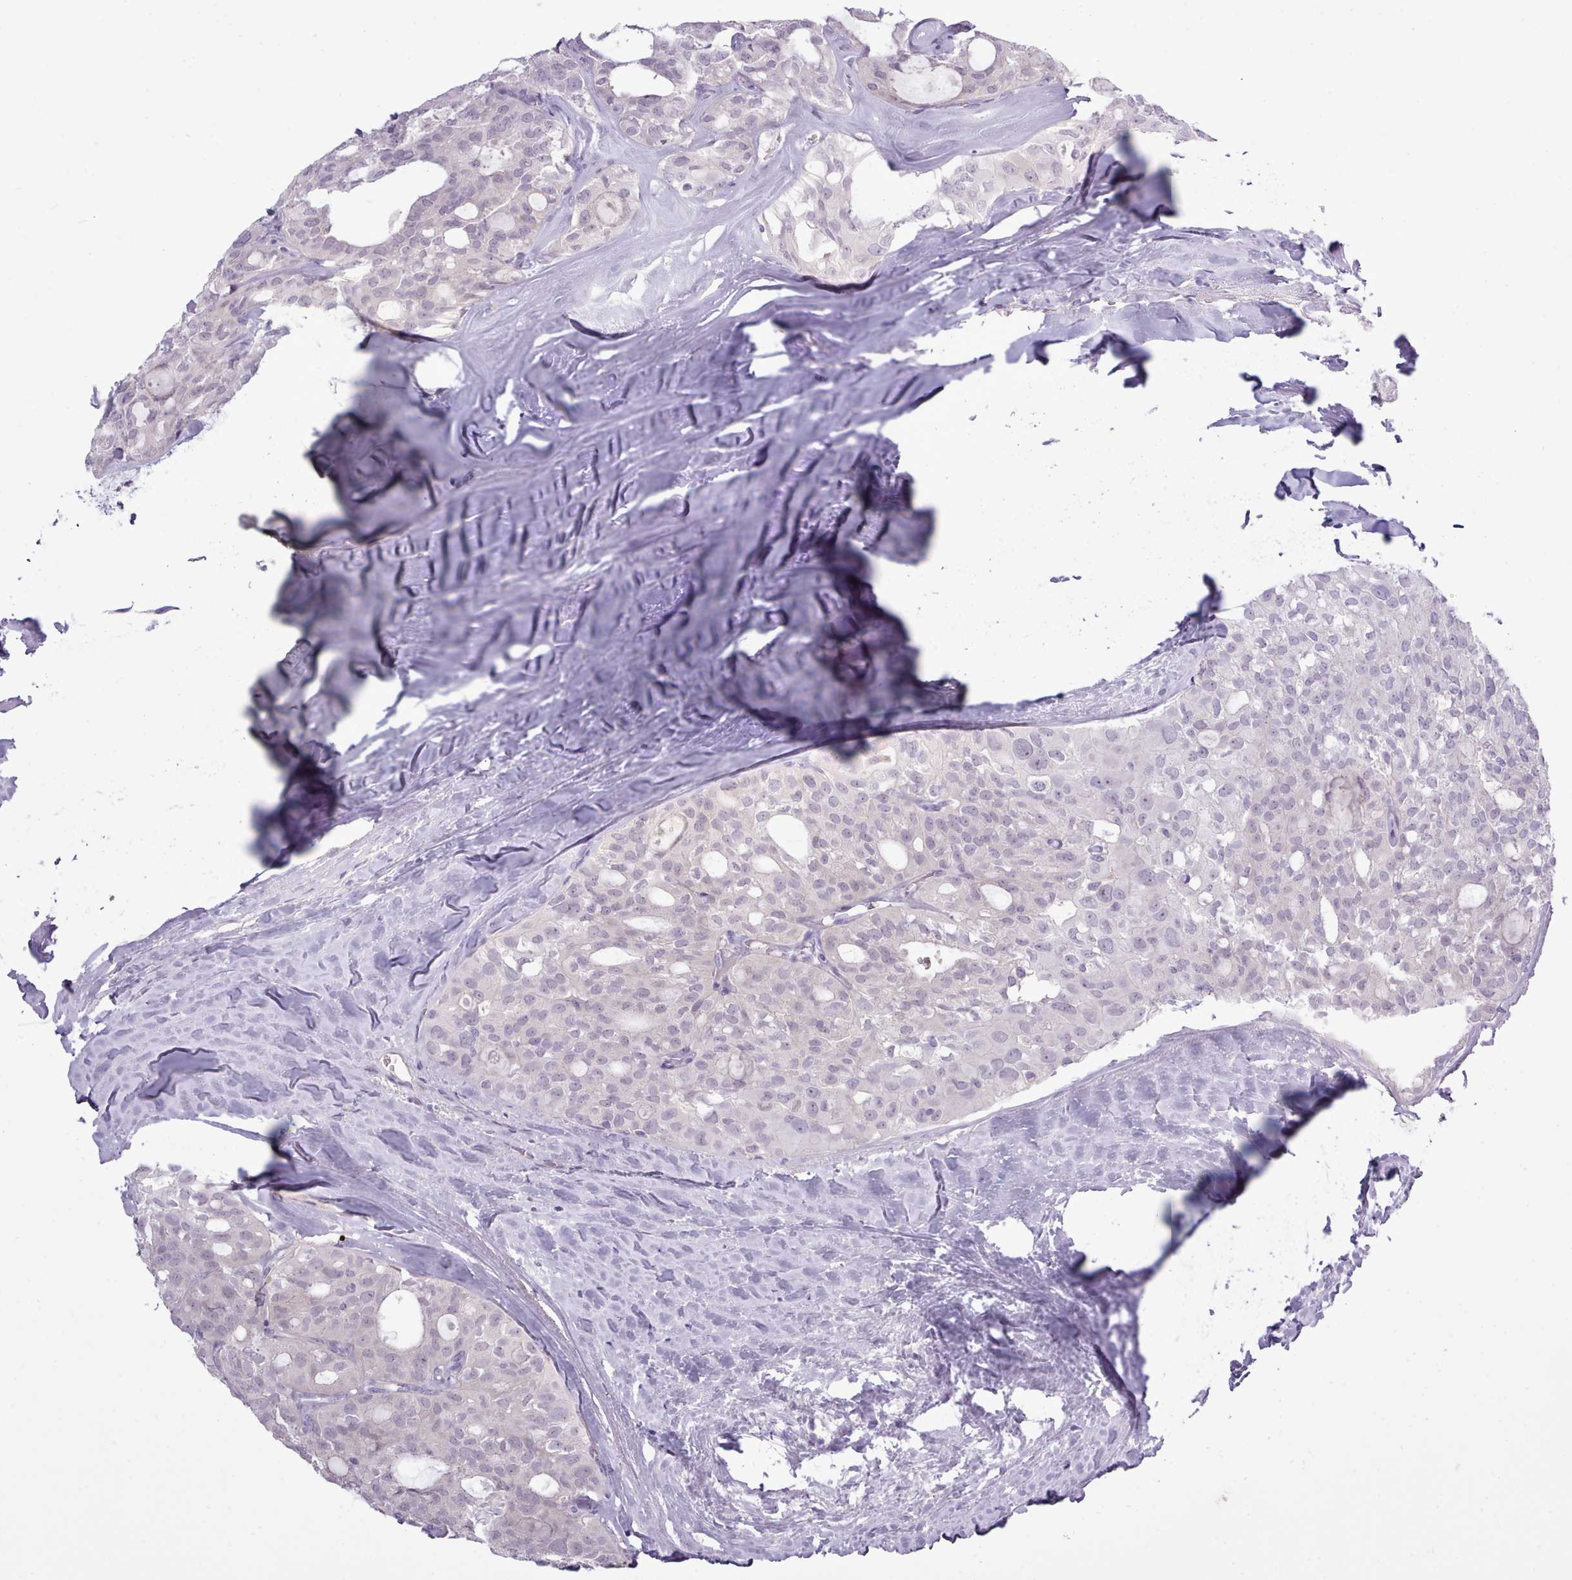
{"staining": {"intensity": "negative", "quantity": "none", "location": "none"}, "tissue": "thyroid cancer", "cell_type": "Tumor cells", "image_type": "cancer", "snomed": [{"axis": "morphology", "description": "Follicular adenoma carcinoma, NOS"}, {"axis": "topography", "description": "Thyroid gland"}], "caption": "DAB immunohistochemical staining of follicular adenoma carcinoma (thyroid) shows no significant staining in tumor cells.", "gene": "BDKRB2", "patient": {"sex": "male", "age": 75}}